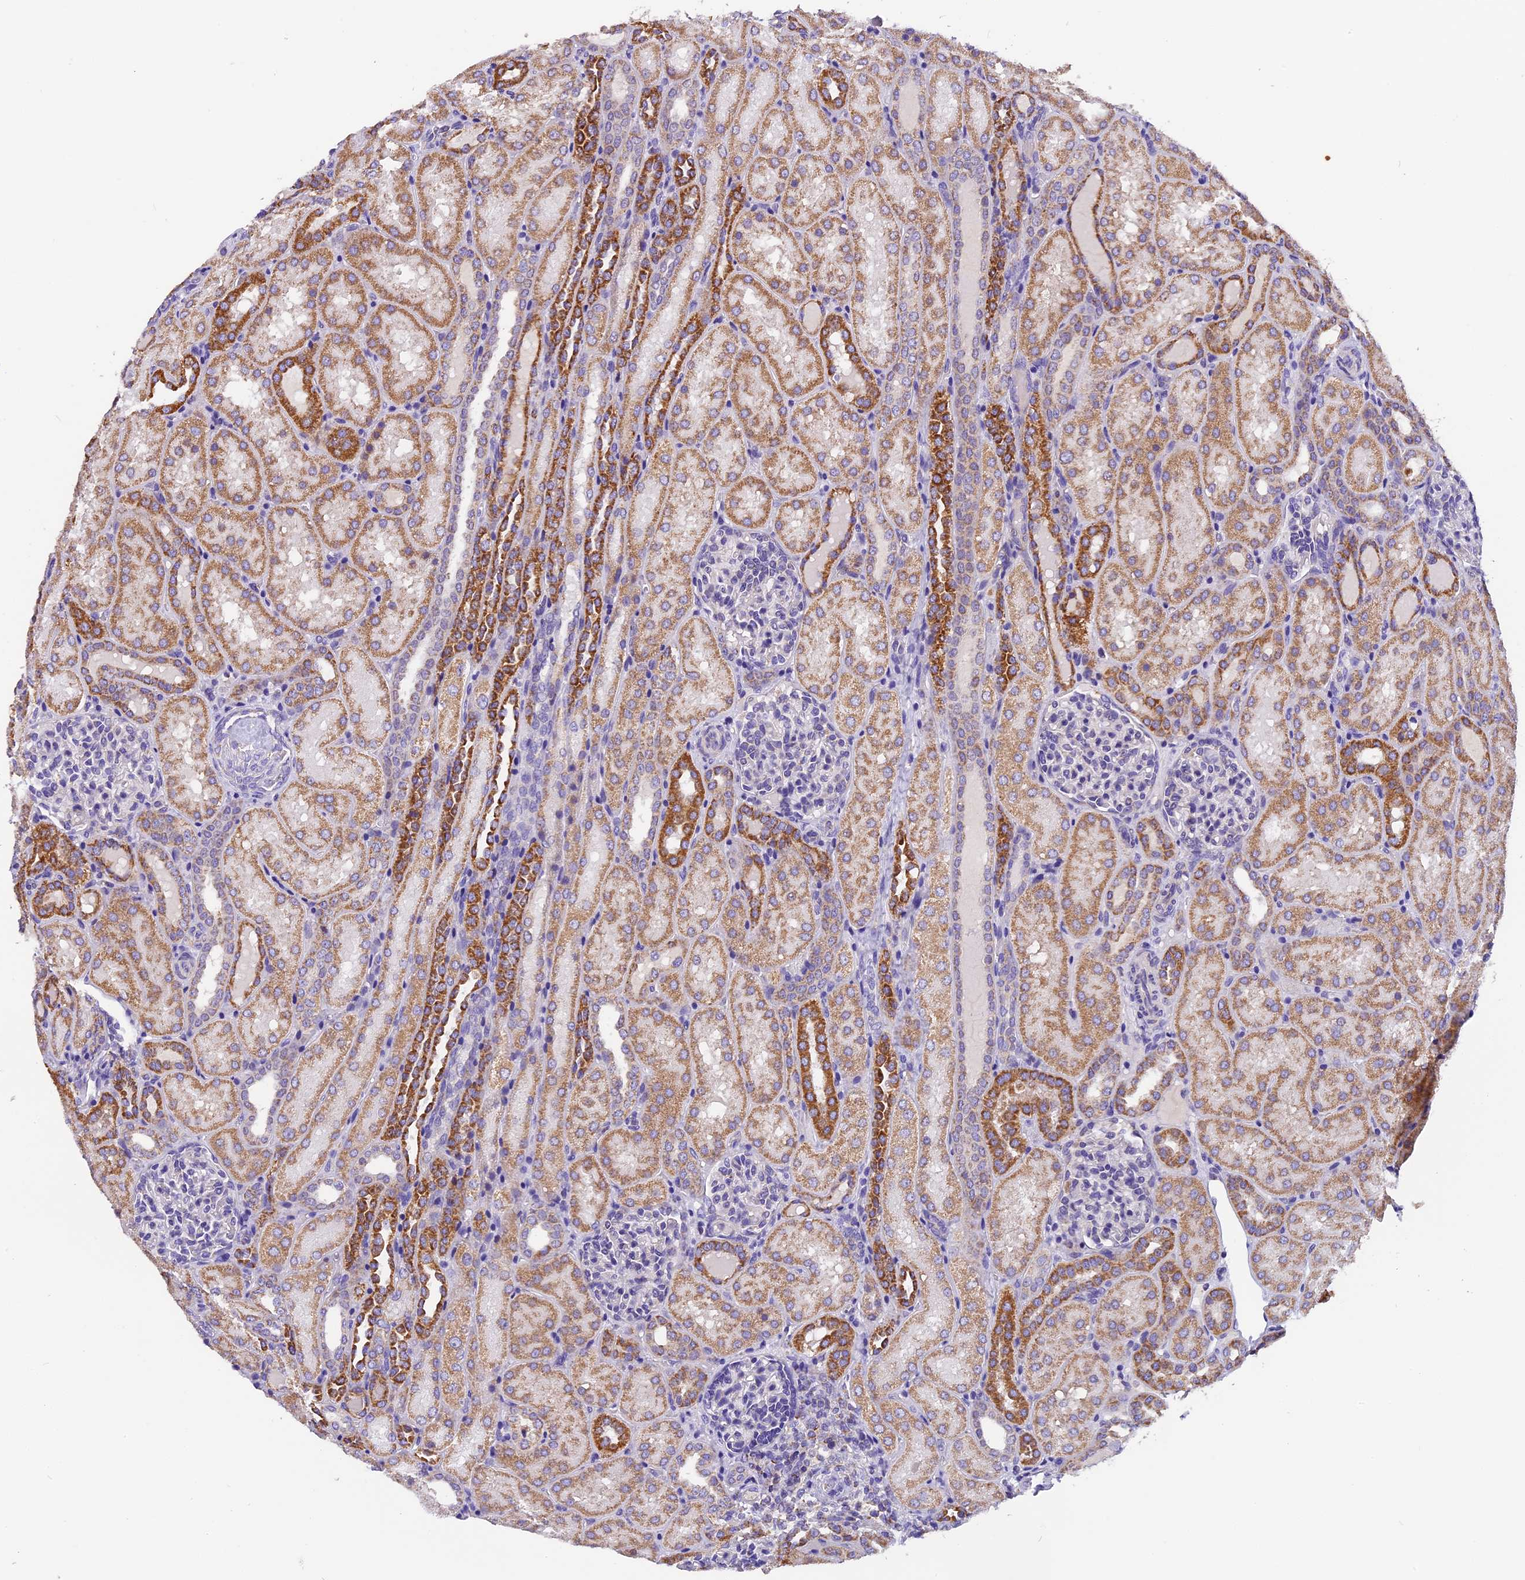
{"staining": {"intensity": "negative", "quantity": "none", "location": "none"}, "tissue": "kidney", "cell_type": "Cells in glomeruli", "image_type": "normal", "snomed": [{"axis": "morphology", "description": "Normal tissue, NOS"}, {"axis": "topography", "description": "Kidney"}], "caption": "Cells in glomeruli show no significant staining in benign kidney. (DAB immunohistochemistry, high magnification).", "gene": "MGME1", "patient": {"sex": "male", "age": 1}}